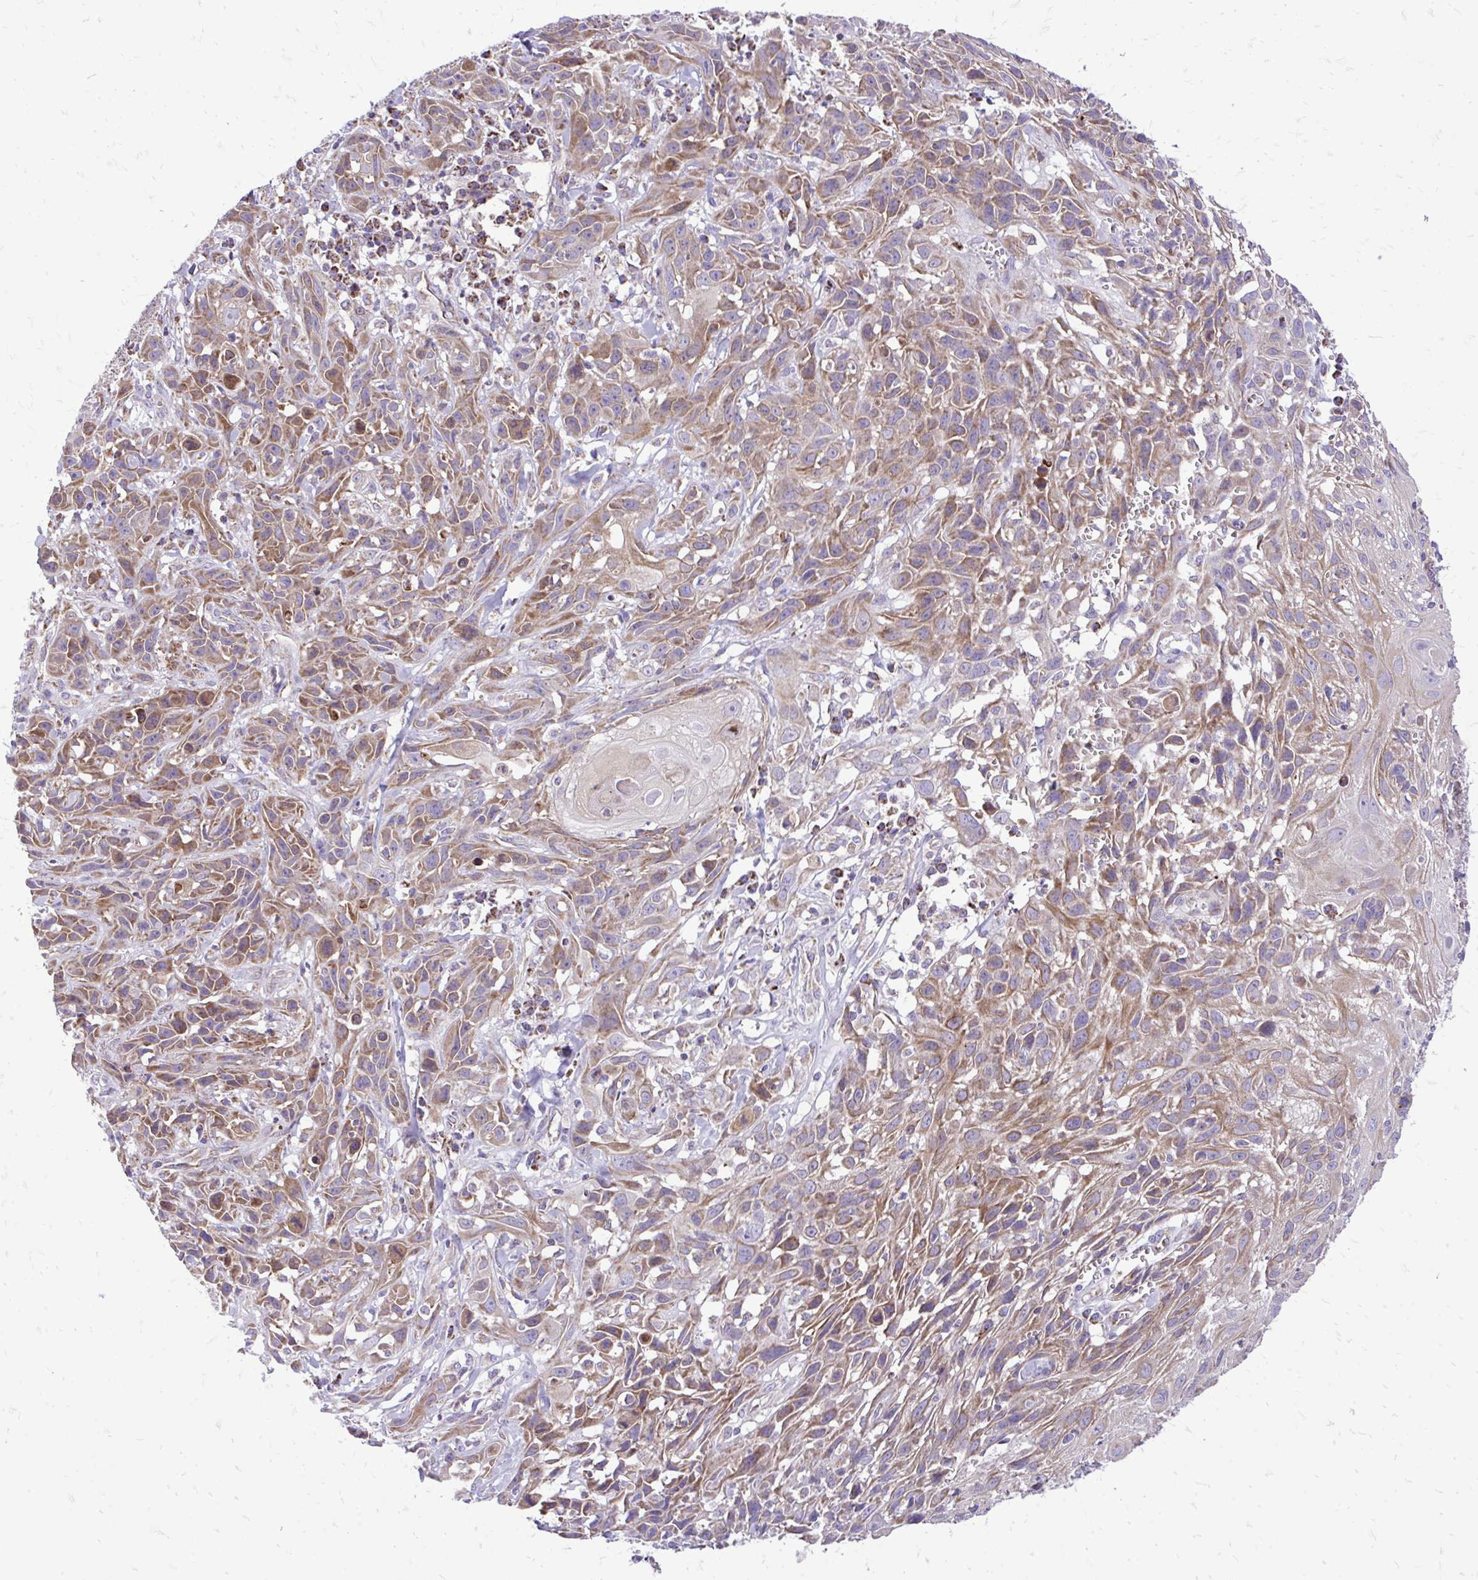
{"staining": {"intensity": "moderate", "quantity": ">75%", "location": "cytoplasmic/membranous"}, "tissue": "skin cancer", "cell_type": "Tumor cells", "image_type": "cancer", "snomed": [{"axis": "morphology", "description": "Squamous cell carcinoma, NOS"}, {"axis": "topography", "description": "Skin"}, {"axis": "topography", "description": "Vulva"}], "caption": "The photomicrograph shows a brown stain indicating the presence of a protein in the cytoplasmic/membranous of tumor cells in skin cancer (squamous cell carcinoma). (Brightfield microscopy of DAB IHC at high magnification).", "gene": "UBE2C", "patient": {"sex": "female", "age": 83}}